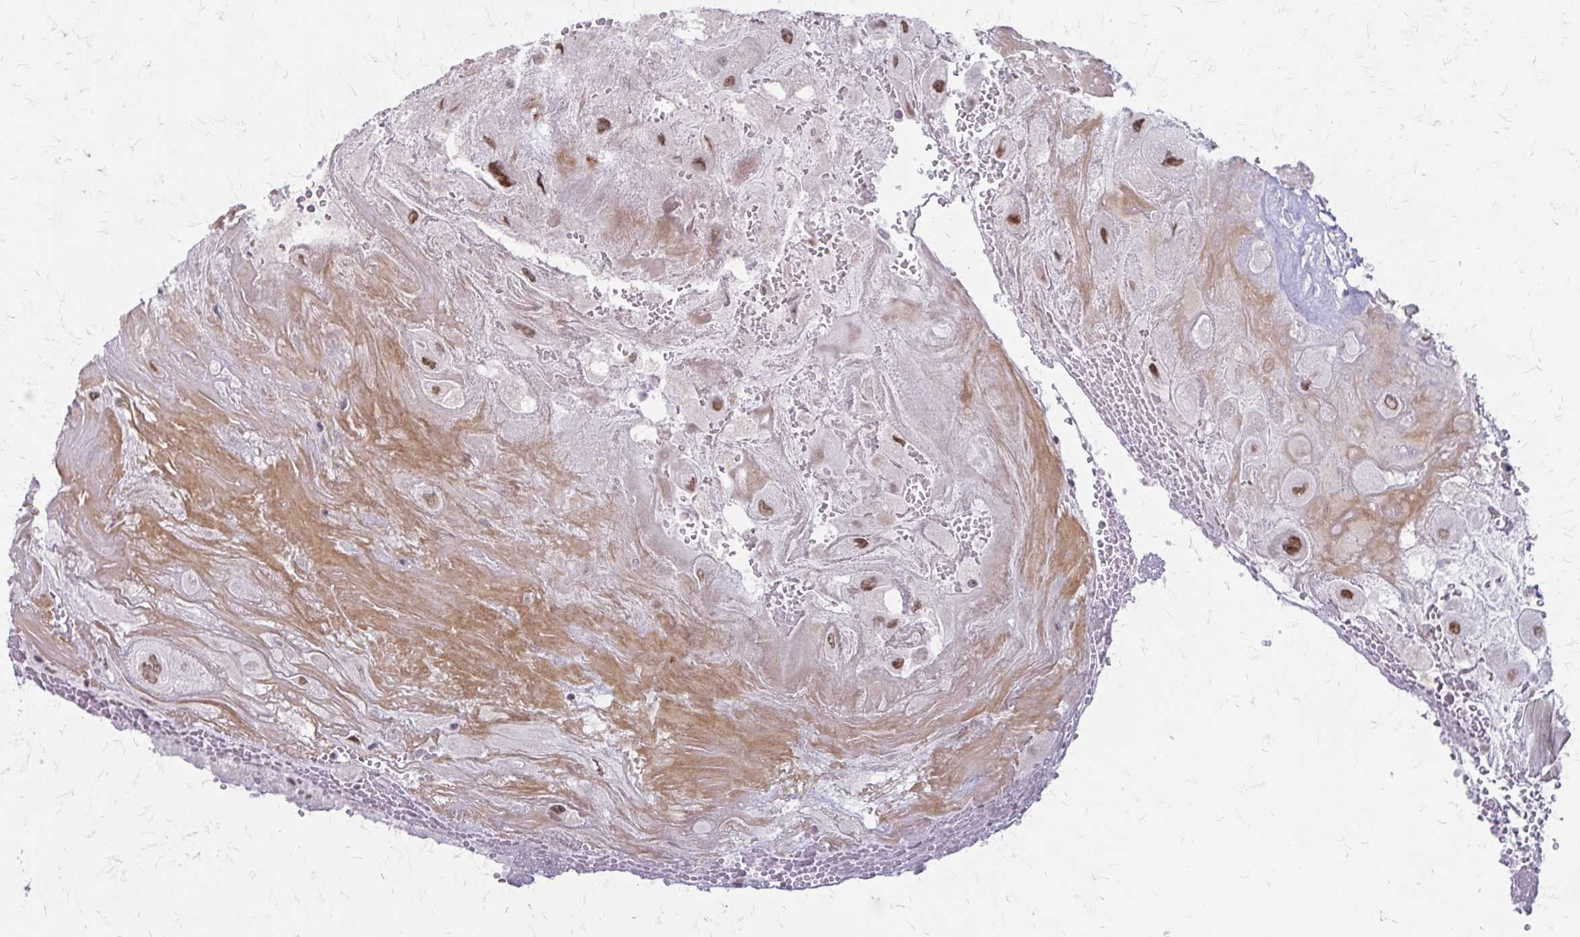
{"staining": {"intensity": "moderate", "quantity": ">75%", "location": "nuclear"}, "tissue": "placenta", "cell_type": "Decidual cells", "image_type": "normal", "snomed": [{"axis": "morphology", "description": "Normal tissue, NOS"}, {"axis": "topography", "description": "Placenta"}], "caption": "This image shows IHC staining of unremarkable human placenta, with medium moderate nuclear expression in approximately >75% of decidual cells.", "gene": "EED", "patient": {"sex": "female", "age": 32}}